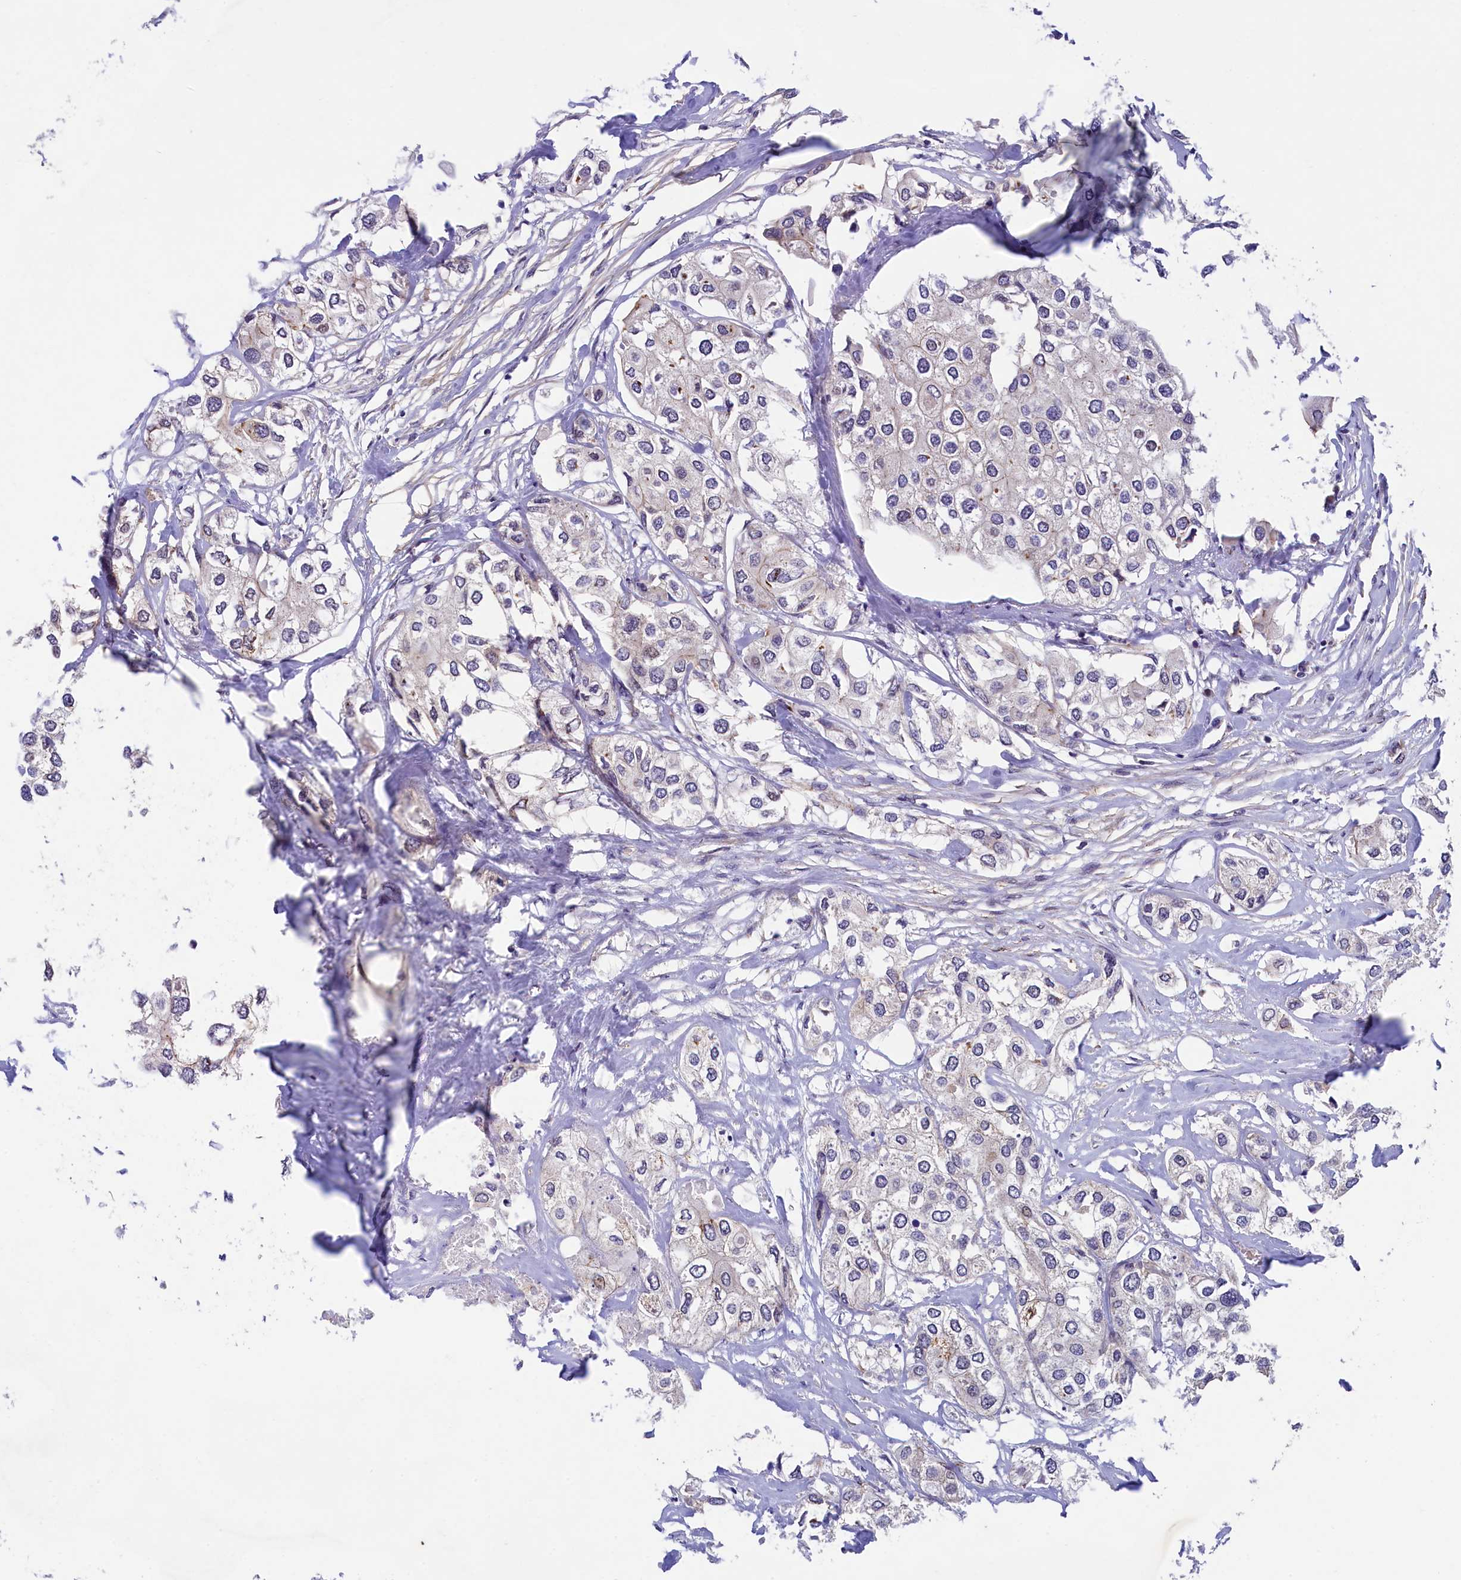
{"staining": {"intensity": "weak", "quantity": "<25%", "location": "cytoplasmic/membranous,nuclear"}, "tissue": "urothelial cancer", "cell_type": "Tumor cells", "image_type": "cancer", "snomed": [{"axis": "morphology", "description": "Urothelial carcinoma, High grade"}, {"axis": "topography", "description": "Urinary bladder"}], "caption": "A histopathology image of human urothelial cancer is negative for staining in tumor cells.", "gene": "ARL14EP", "patient": {"sex": "male", "age": 64}}